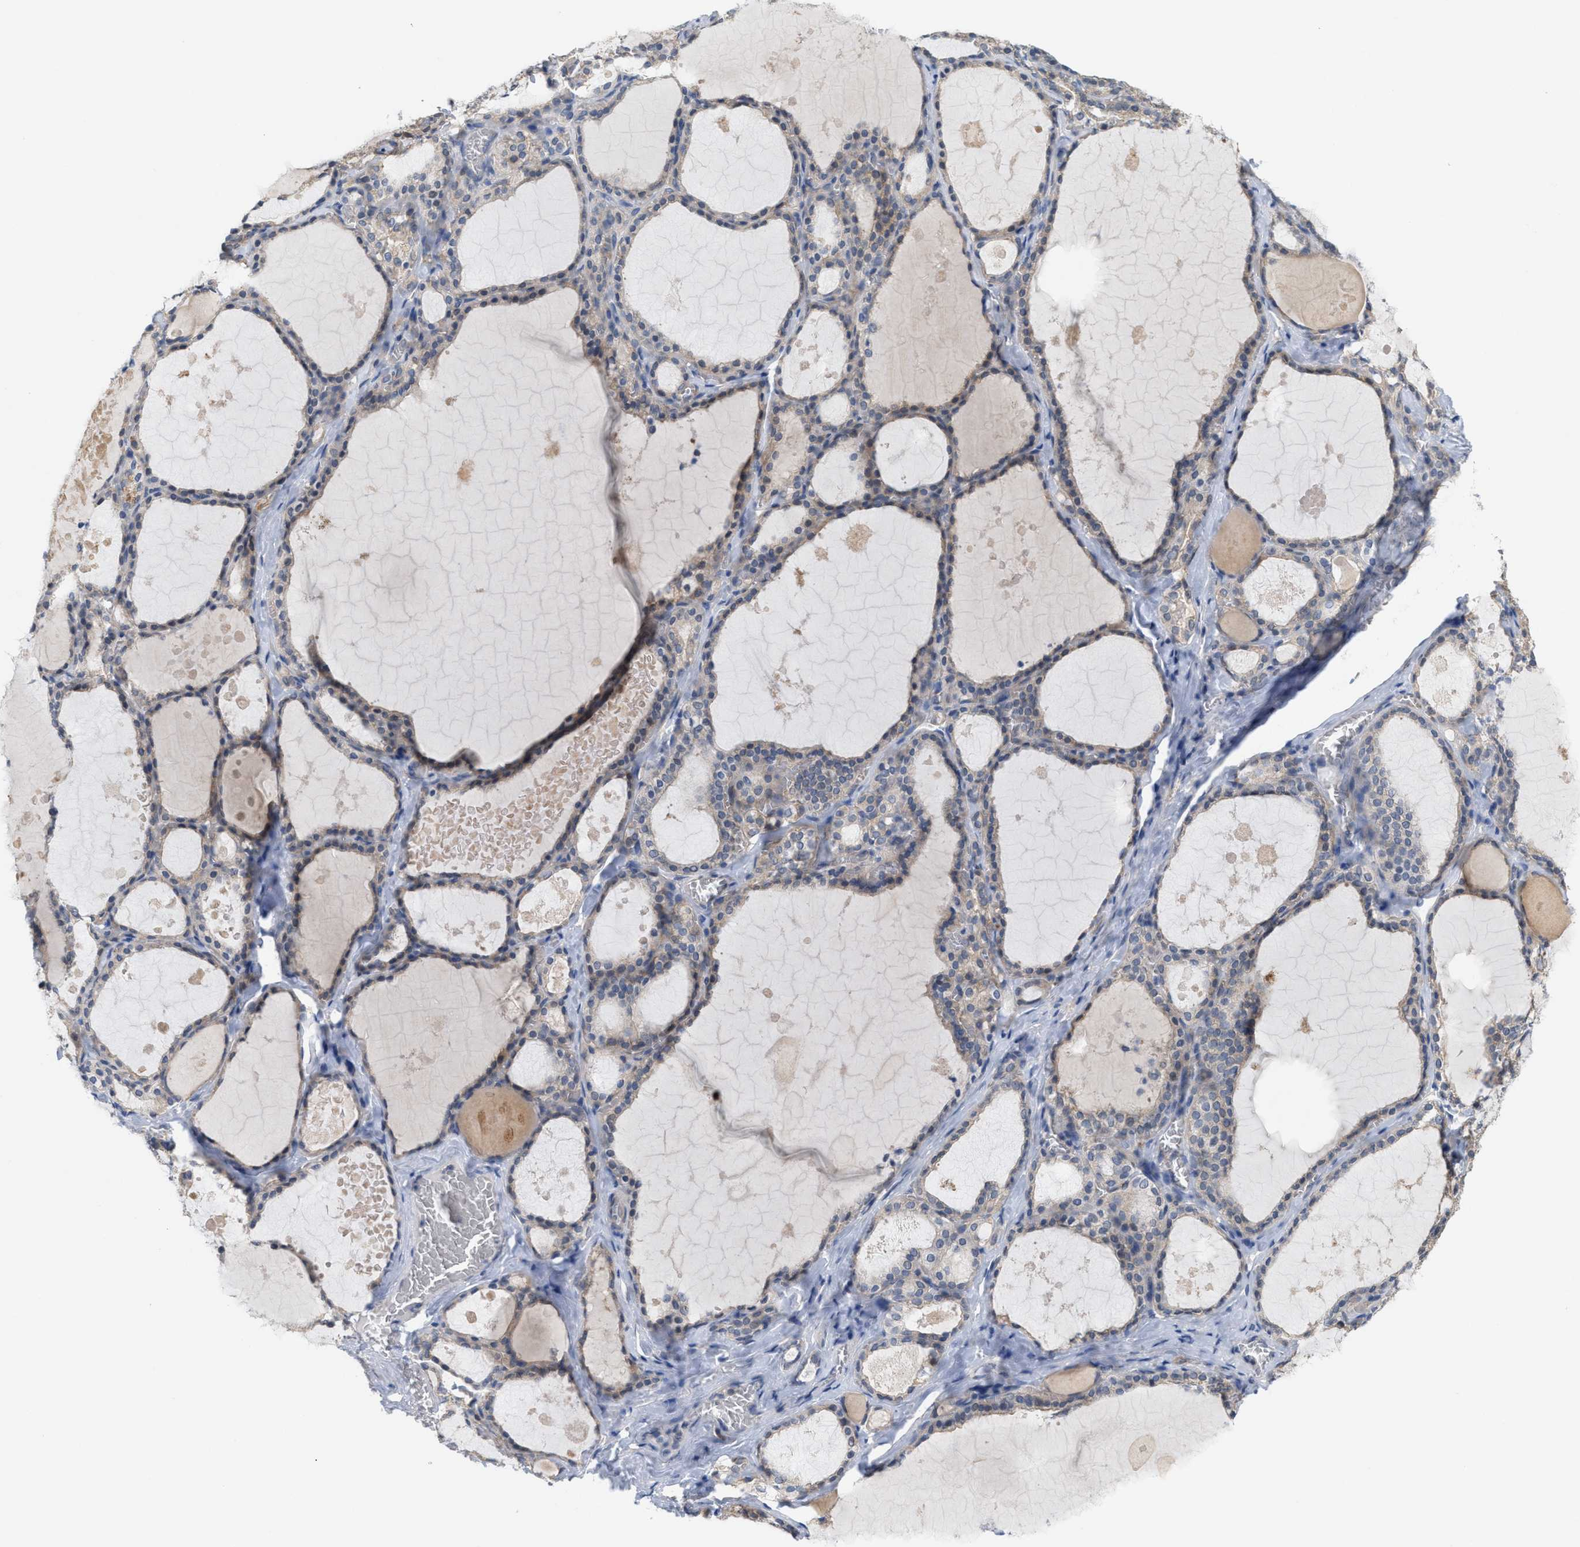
{"staining": {"intensity": "weak", "quantity": "25%-75%", "location": "cytoplasmic/membranous"}, "tissue": "thyroid gland", "cell_type": "Glandular cells", "image_type": "normal", "snomed": [{"axis": "morphology", "description": "Normal tissue, NOS"}, {"axis": "topography", "description": "Thyroid gland"}], "caption": "Immunohistochemical staining of unremarkable human thyroid gland demonstrates 25%-75% levels of weak cytoplasmic/membranous protein positivity in approximately 25%-75% of glandular cells.", "gene": "UBAP2", "patient": {"sex": "male", "age": 56}}